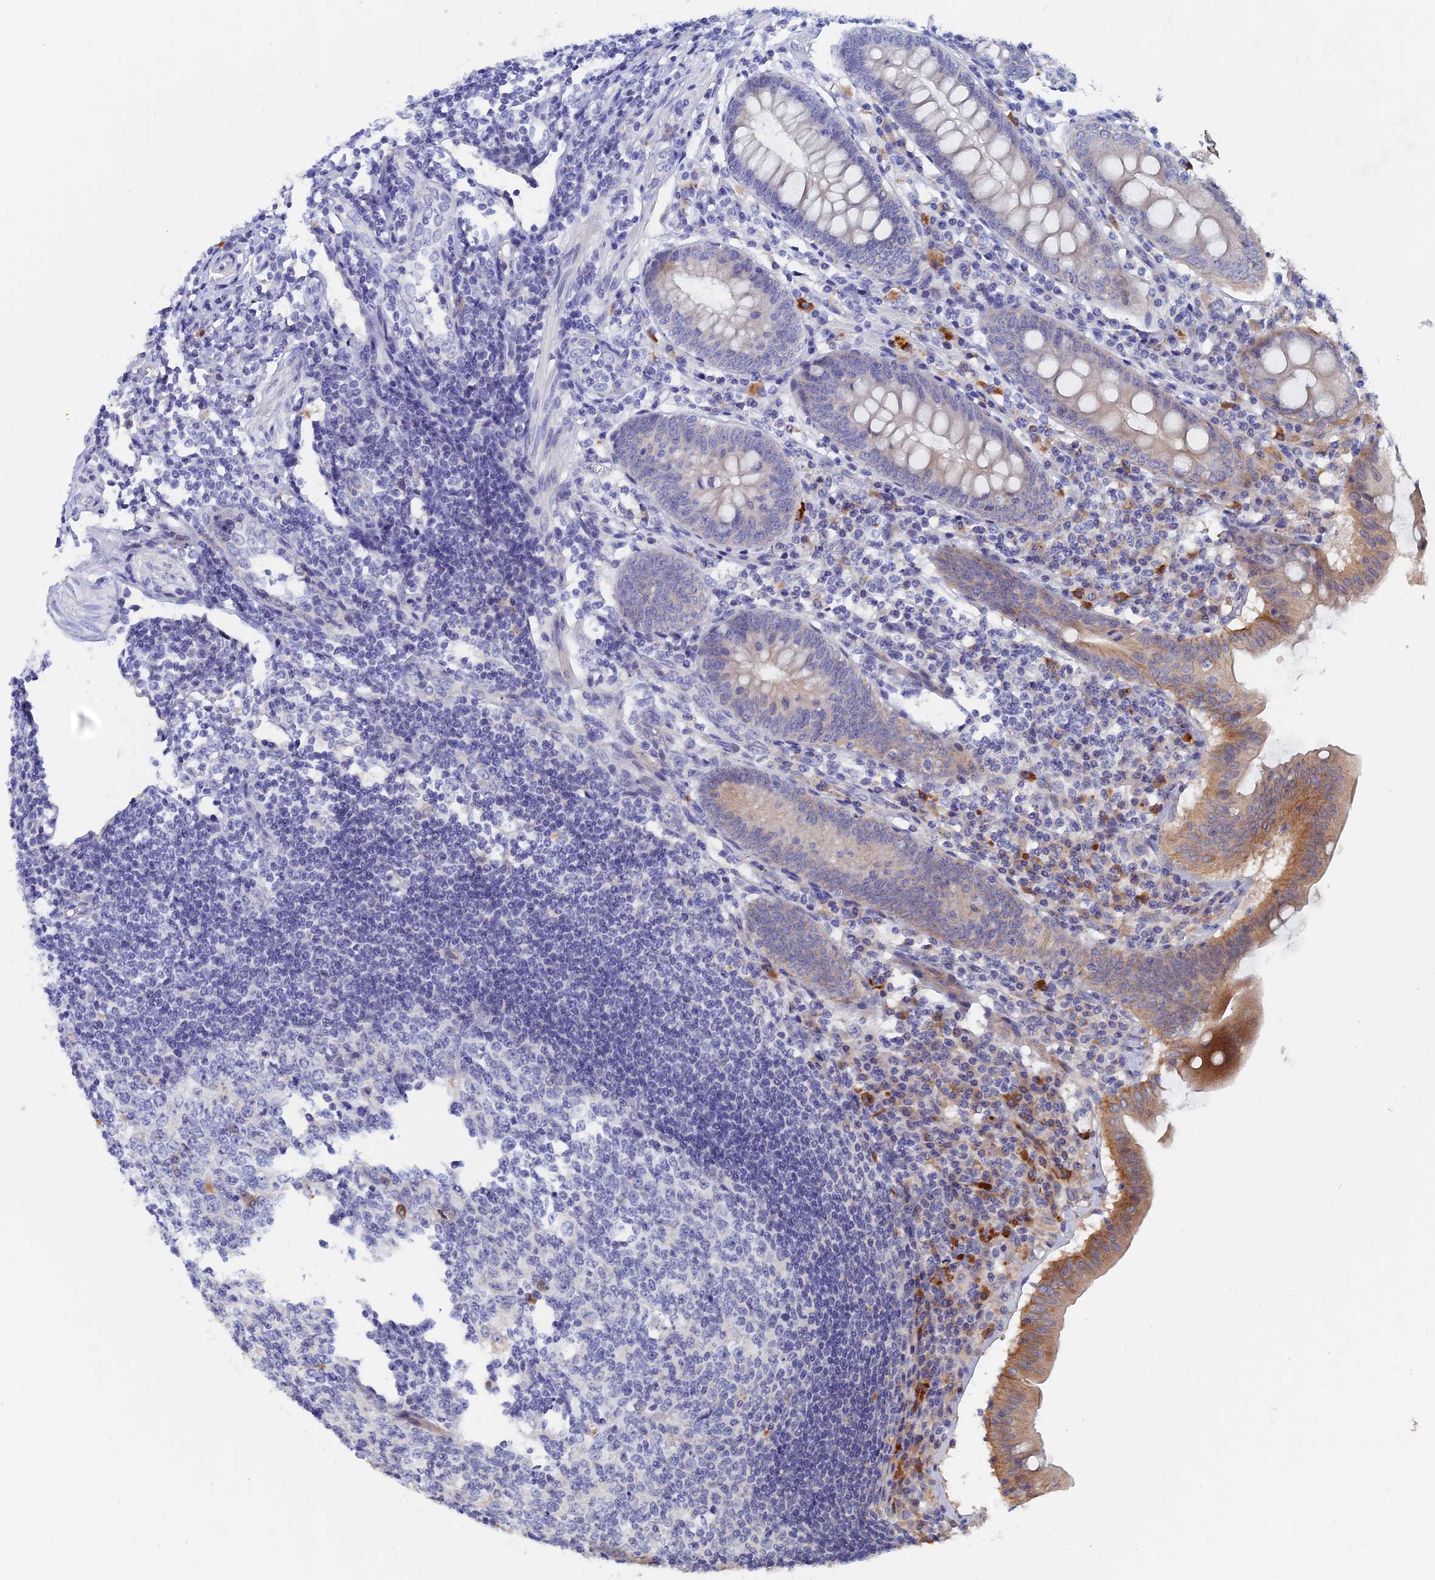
{"staining": {"intensity": "moderate", "quantity": "25%-75%", "location": "cytoplasmic/membranous"}, "tissue": "appendix", "cell_type": "Glandular cells", "image_type": "normal", "snomed": [{"axis": "morphology", "description": "Normal tissue, NOS"}, {"axis": "topography", "description": "Appendix"}], "caption": "Protein expression analysis of unremarkable human appendix reveals moderate cytoplasmic/membranous staining in about 25%-75% of glandular cells. (IHC, brightfield microscopy, high magnification).", "gene": "SLC33A1", "patient": {"sex": "female", "age": 54}}